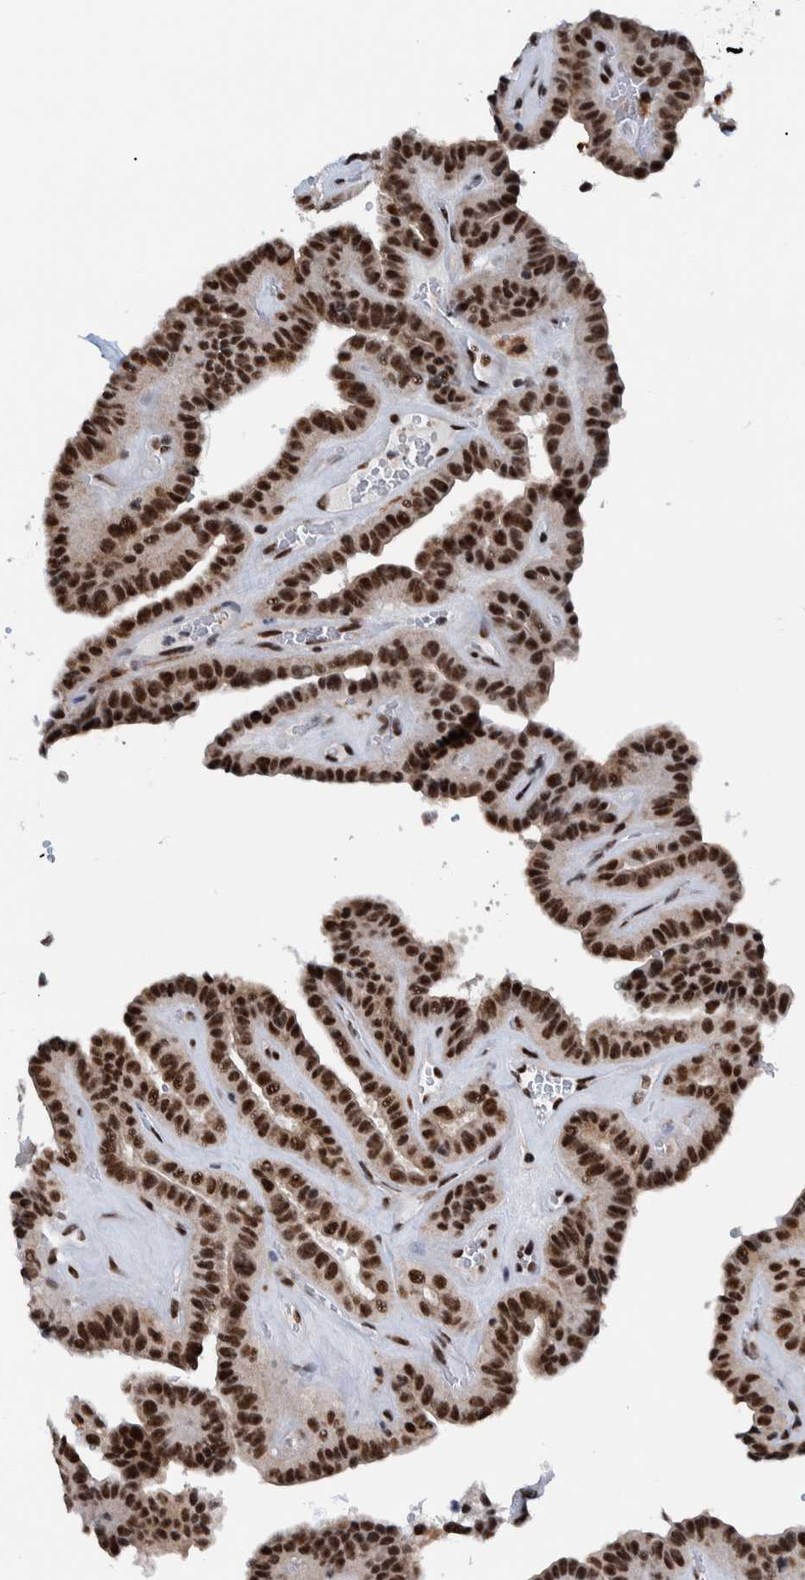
{"staining": {"intensity": "strong", "quantity": ">75%", "location": "nuclear"}, "tissue": "thyroid cancer", "cell_type": "Tumor cells", "image_type": "cancer", "snomed": [{"axis": "morphology", "description": "Papillary adenocarcinoma, NOS"}, {"axis": "topography", "description": "Thyroid gland"}], "caption": "Immunohistochemical staining of human papillary adenocarcinoma (thyroid) shows high levels of strong nuclear expression in approximately >75% of tumor cells.", "gene": "EFTUD2", "patient": {"sex": "male", "age": 77}}